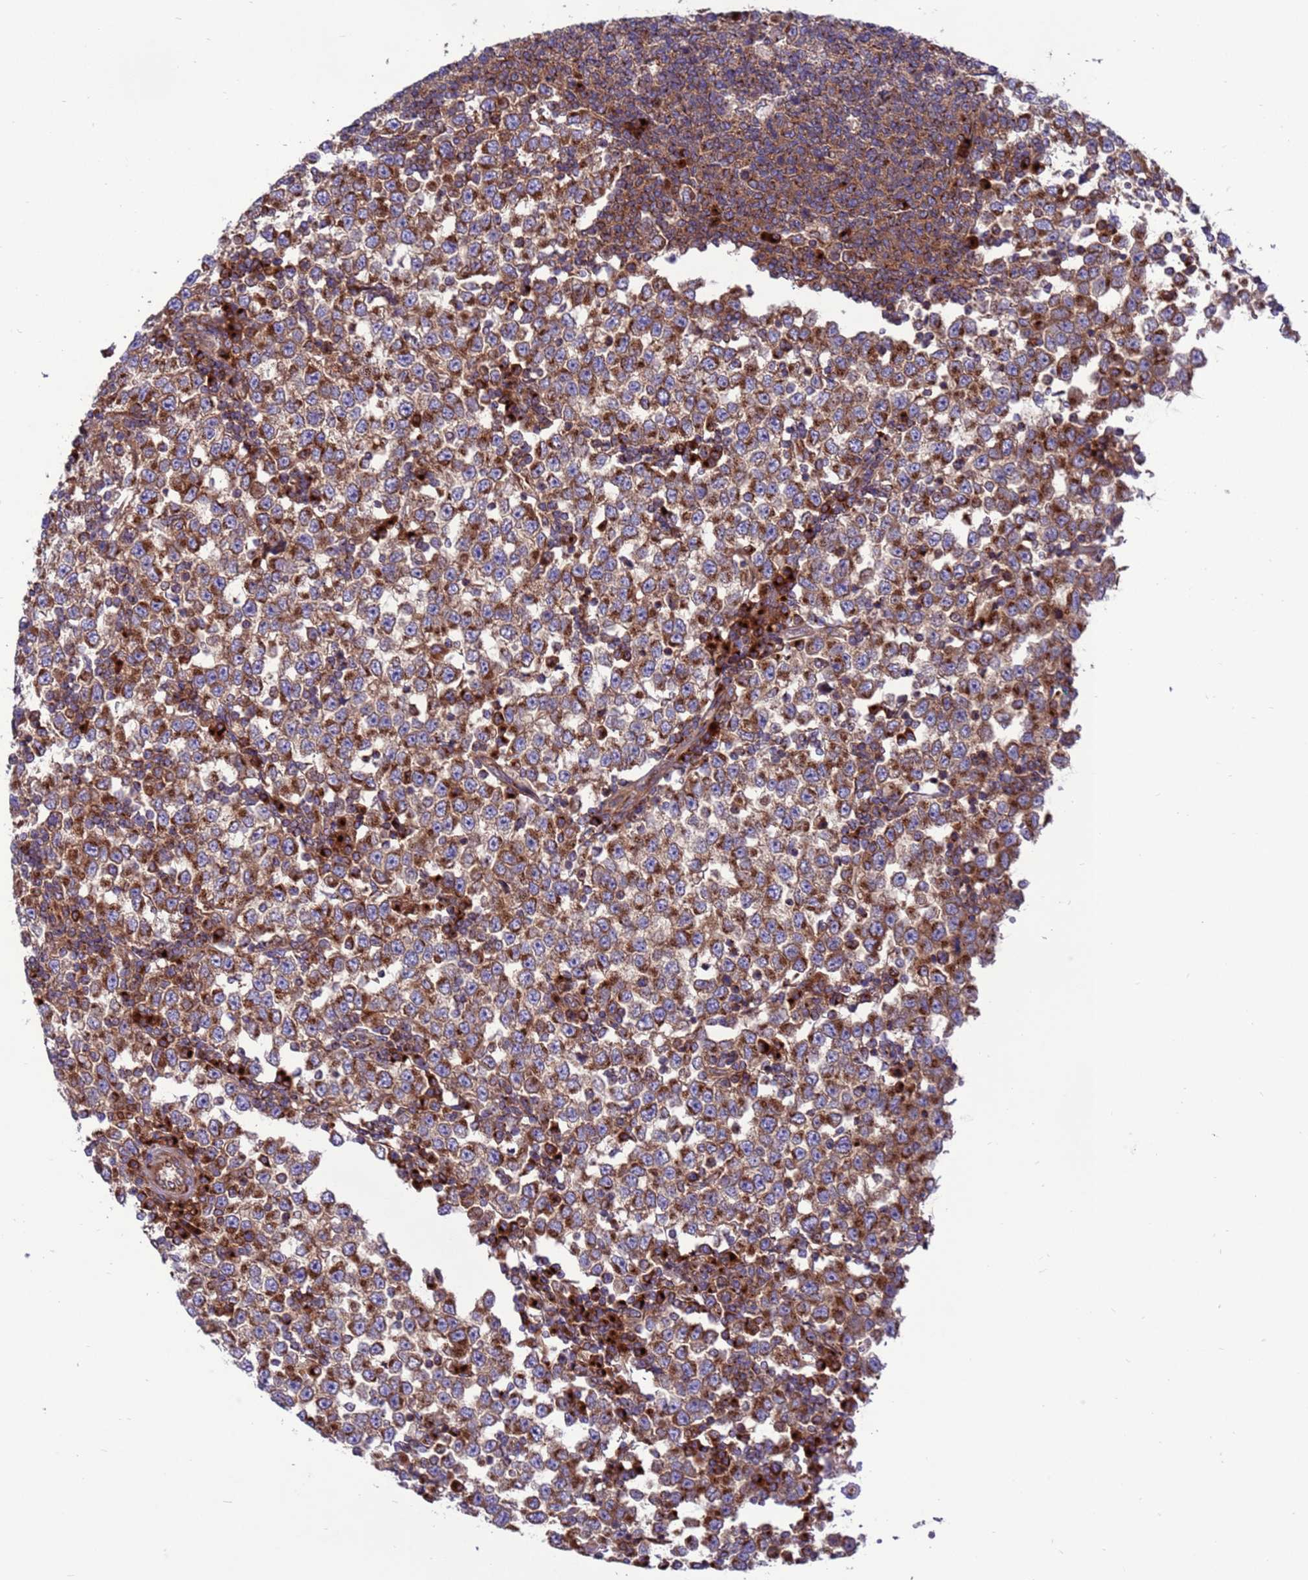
{"staining": {"intensity": "moderate", "quantity": ">75%", "location": "cytoplasmic/membranous"}, "tissue": "testis cancer", "cell_type": "Tumor cells", "image_type": "cancer", "snomed": [{"axis": "morphology", "description": "Seminoma, NOS"}, {"axis": "topography", "description": "Testis"}], "caption": "IHC micrograph of neoplastic tissue: human testis cancer stained using IHC shows medium levels of moderate protein expression localized specifically in the cytoplasmic/membranous of tumor cells, appearing as a cytoplasmic/membranous brown color.", "gene": "ZC3HAV1", "patient": {"sex": "male", "age": 65}}